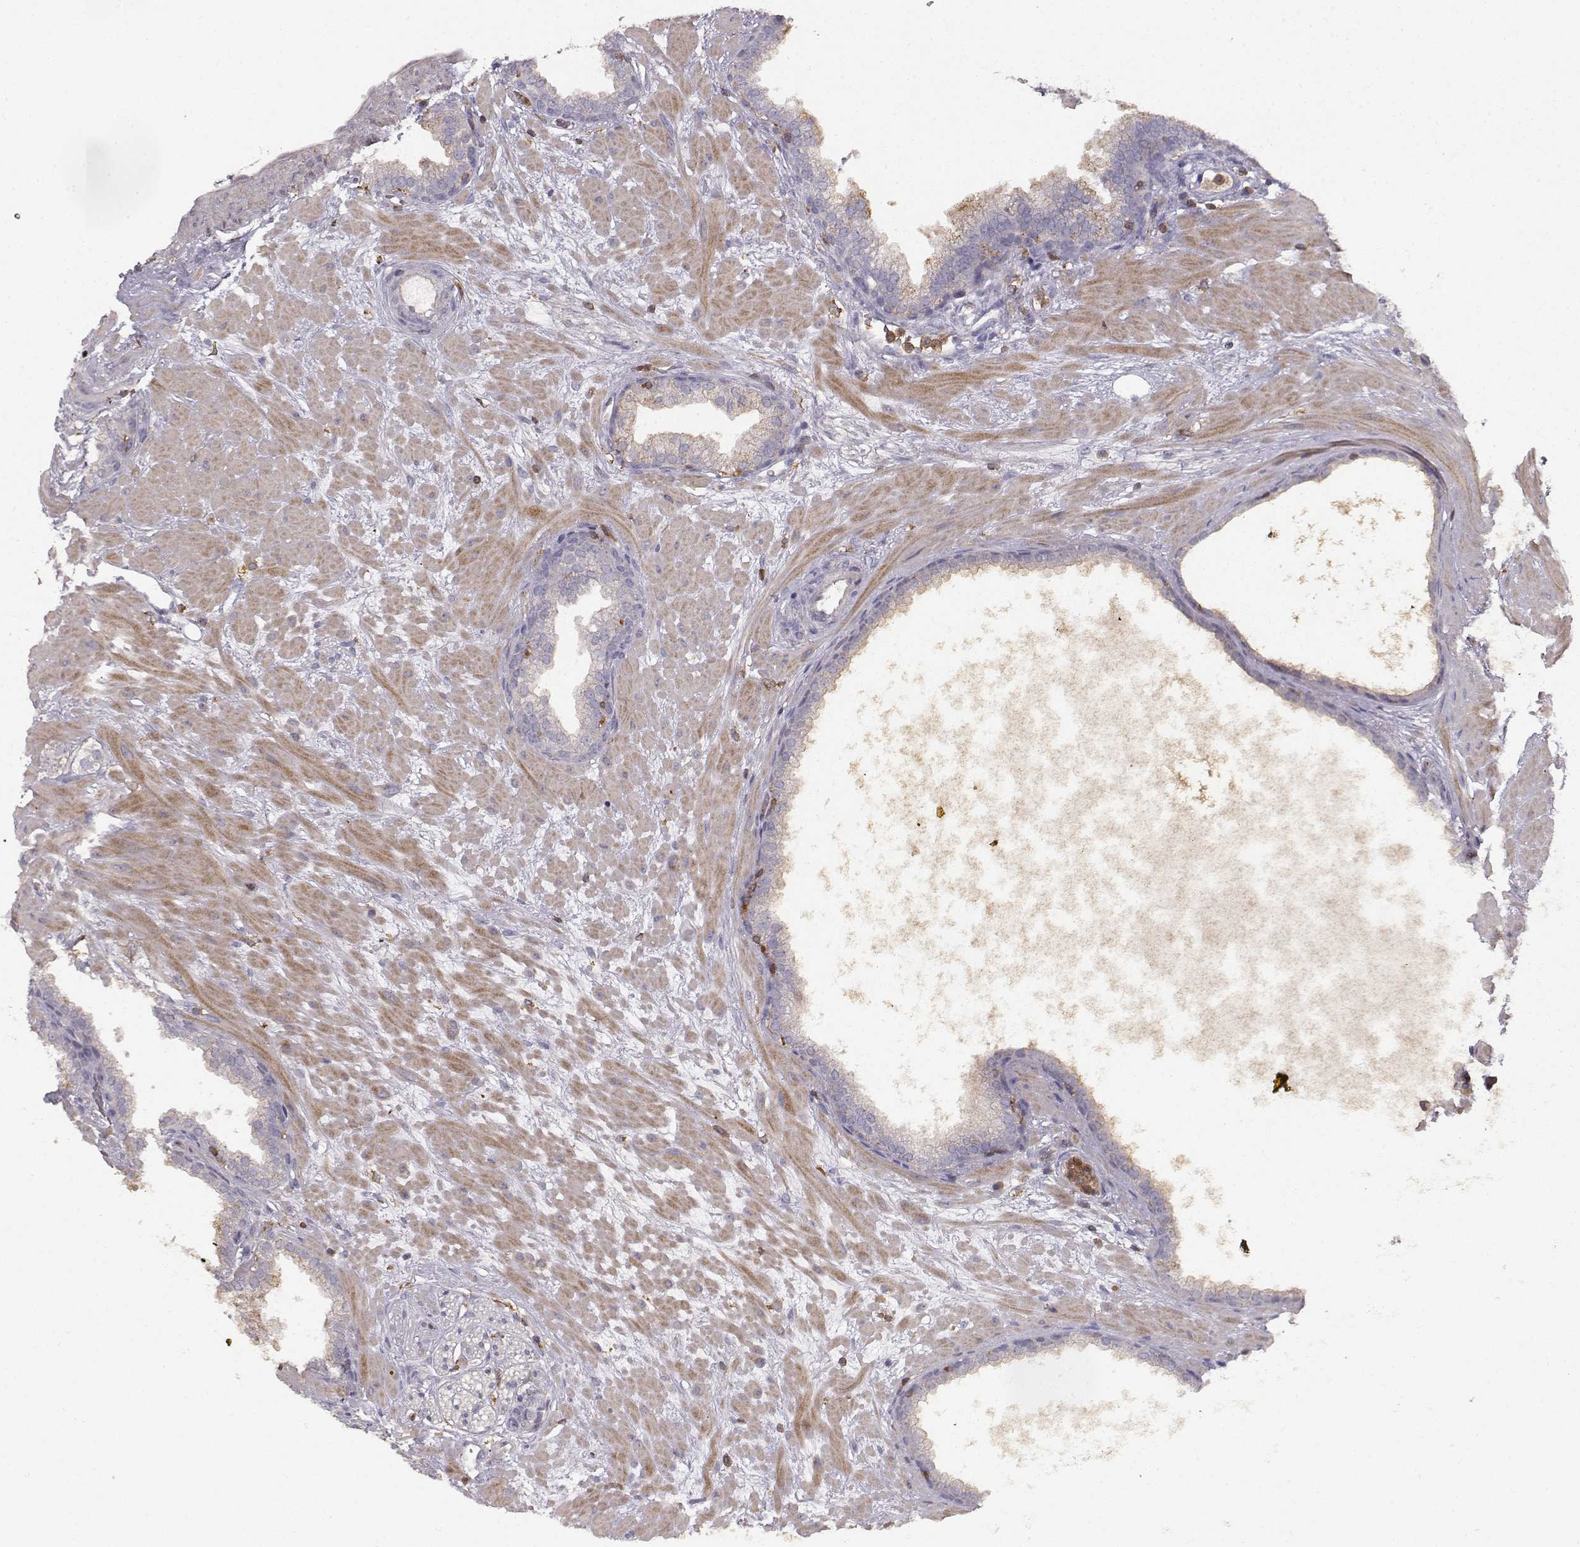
{"staining": {"intensity": "negative", "quantity": "none", "location": "none"}, "tissue": "prostate cancer", "cell_type": "Tumor cells", "image_type": "cancer", "snomed": [{"axis": "morphology", "description": "Adenocarcinoma, Low grade"}, {"axis": "topography", "description": "Prostate"}], "caption": "A high-resolution image shows immunohistochemistry (IHC) staining of prostate cancer (adenocarcinoma (low-grade)), which demonstrates no significant positivity in tumor cells.", "gene": "VAV1", "patient": {"sex": "male", "age": 68}}